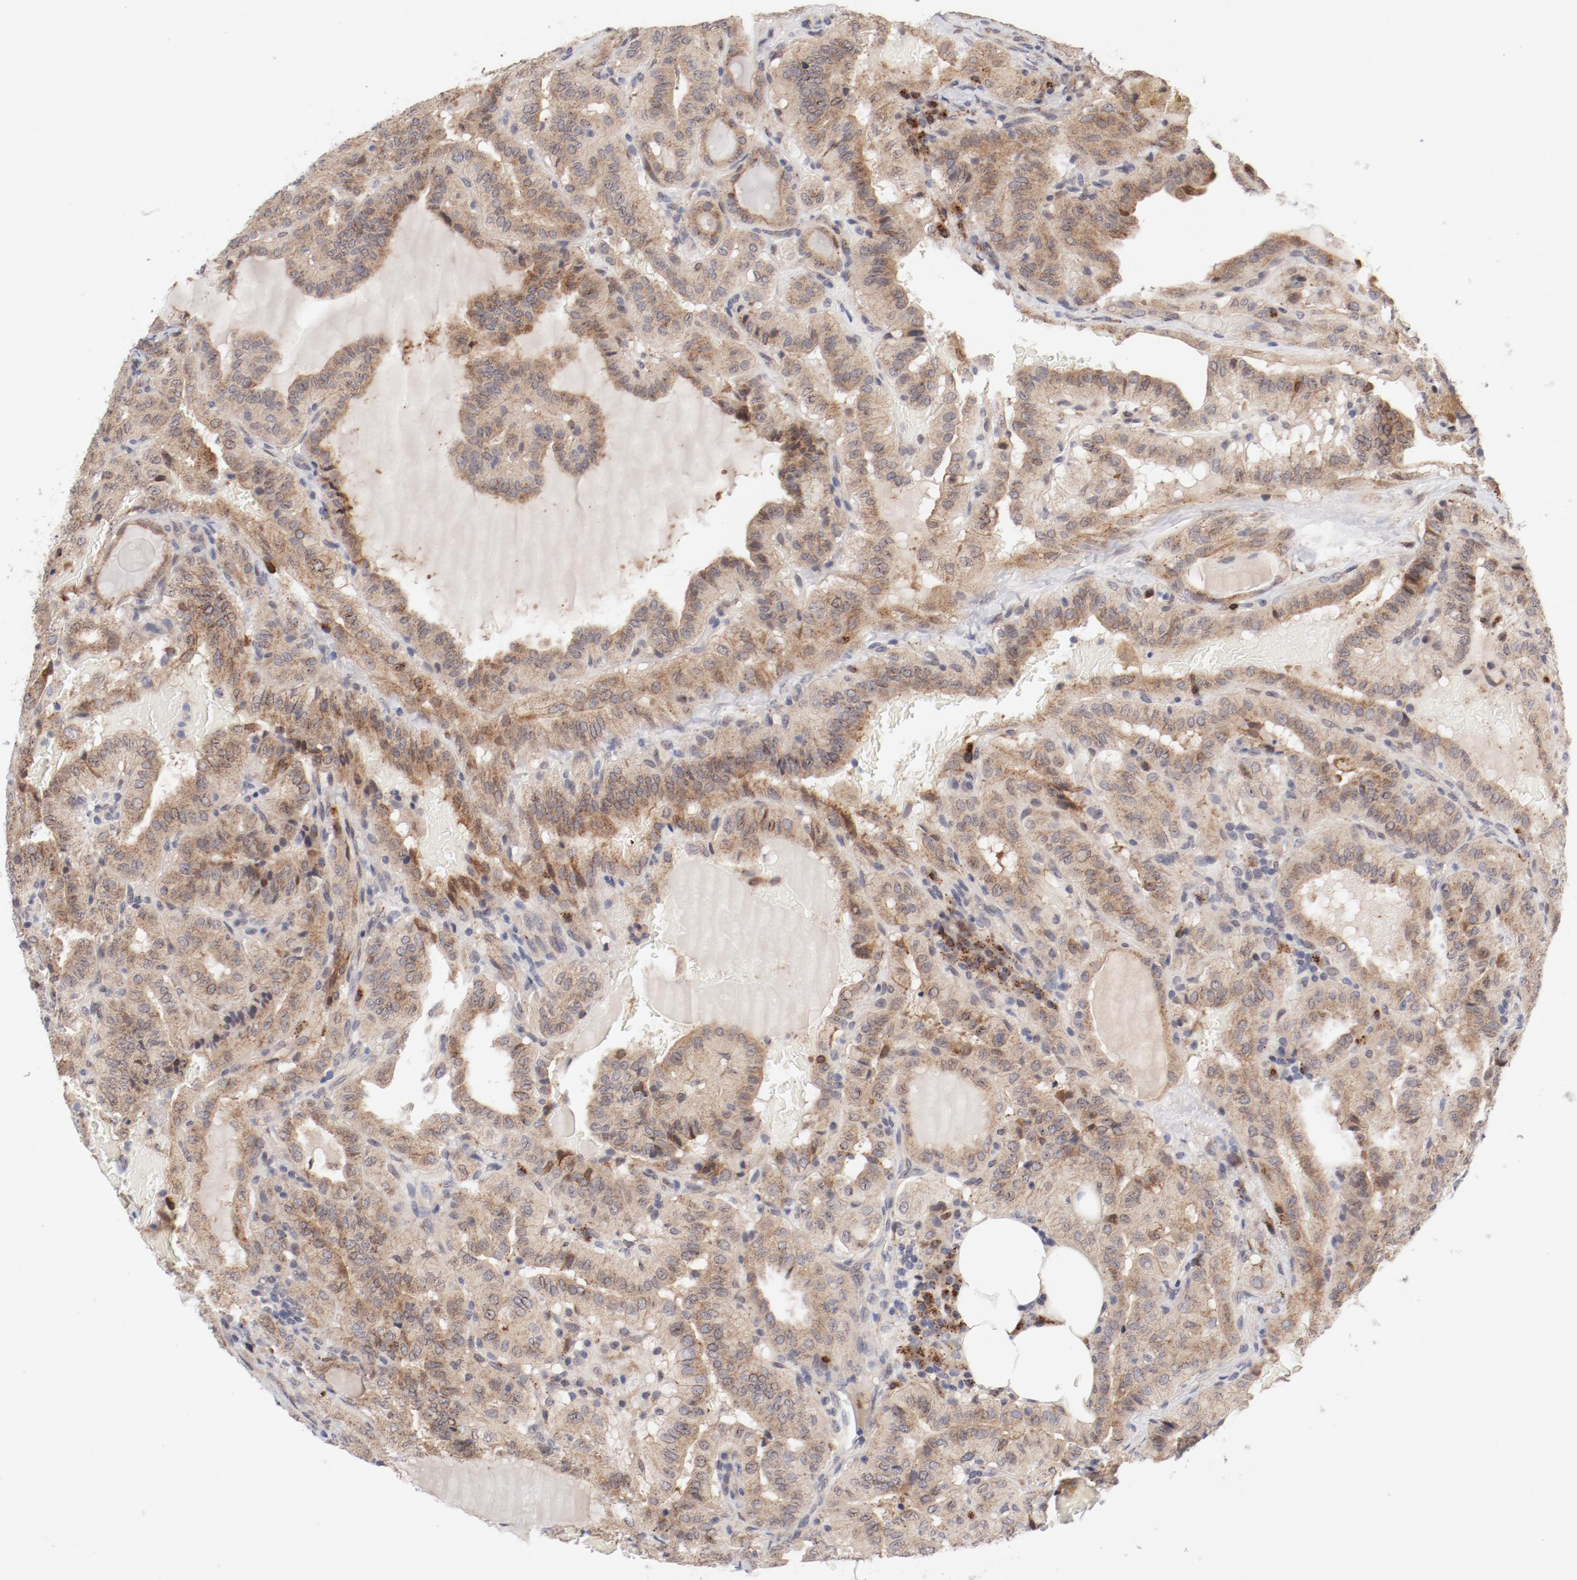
{"staining": {"intensity": "weak", "quantity": "25%-75%", "location": "cytoplasmic/membranous"}, "tissue": "thyroid cancer", "cell_type": "Tumor cells", "image_type": "cancer", "snomed": [{"axis": "morphology", "description": "Papillary adenocarcinoma, NOS"}, {"axis": "topography", "description": "Thyroid gland"}], "caption": "The histopathology image reveals immunohistochemical staining of thyroid papillary adenocarcinoma. There is weak cytoplasmic/membranous staining is identified in about 25%-75% of tumor cells. (DAB IHC with brightfield microscopy, high magnification).", "gene": "RPL12", "patient": {"sex": "male", "age": 77}}